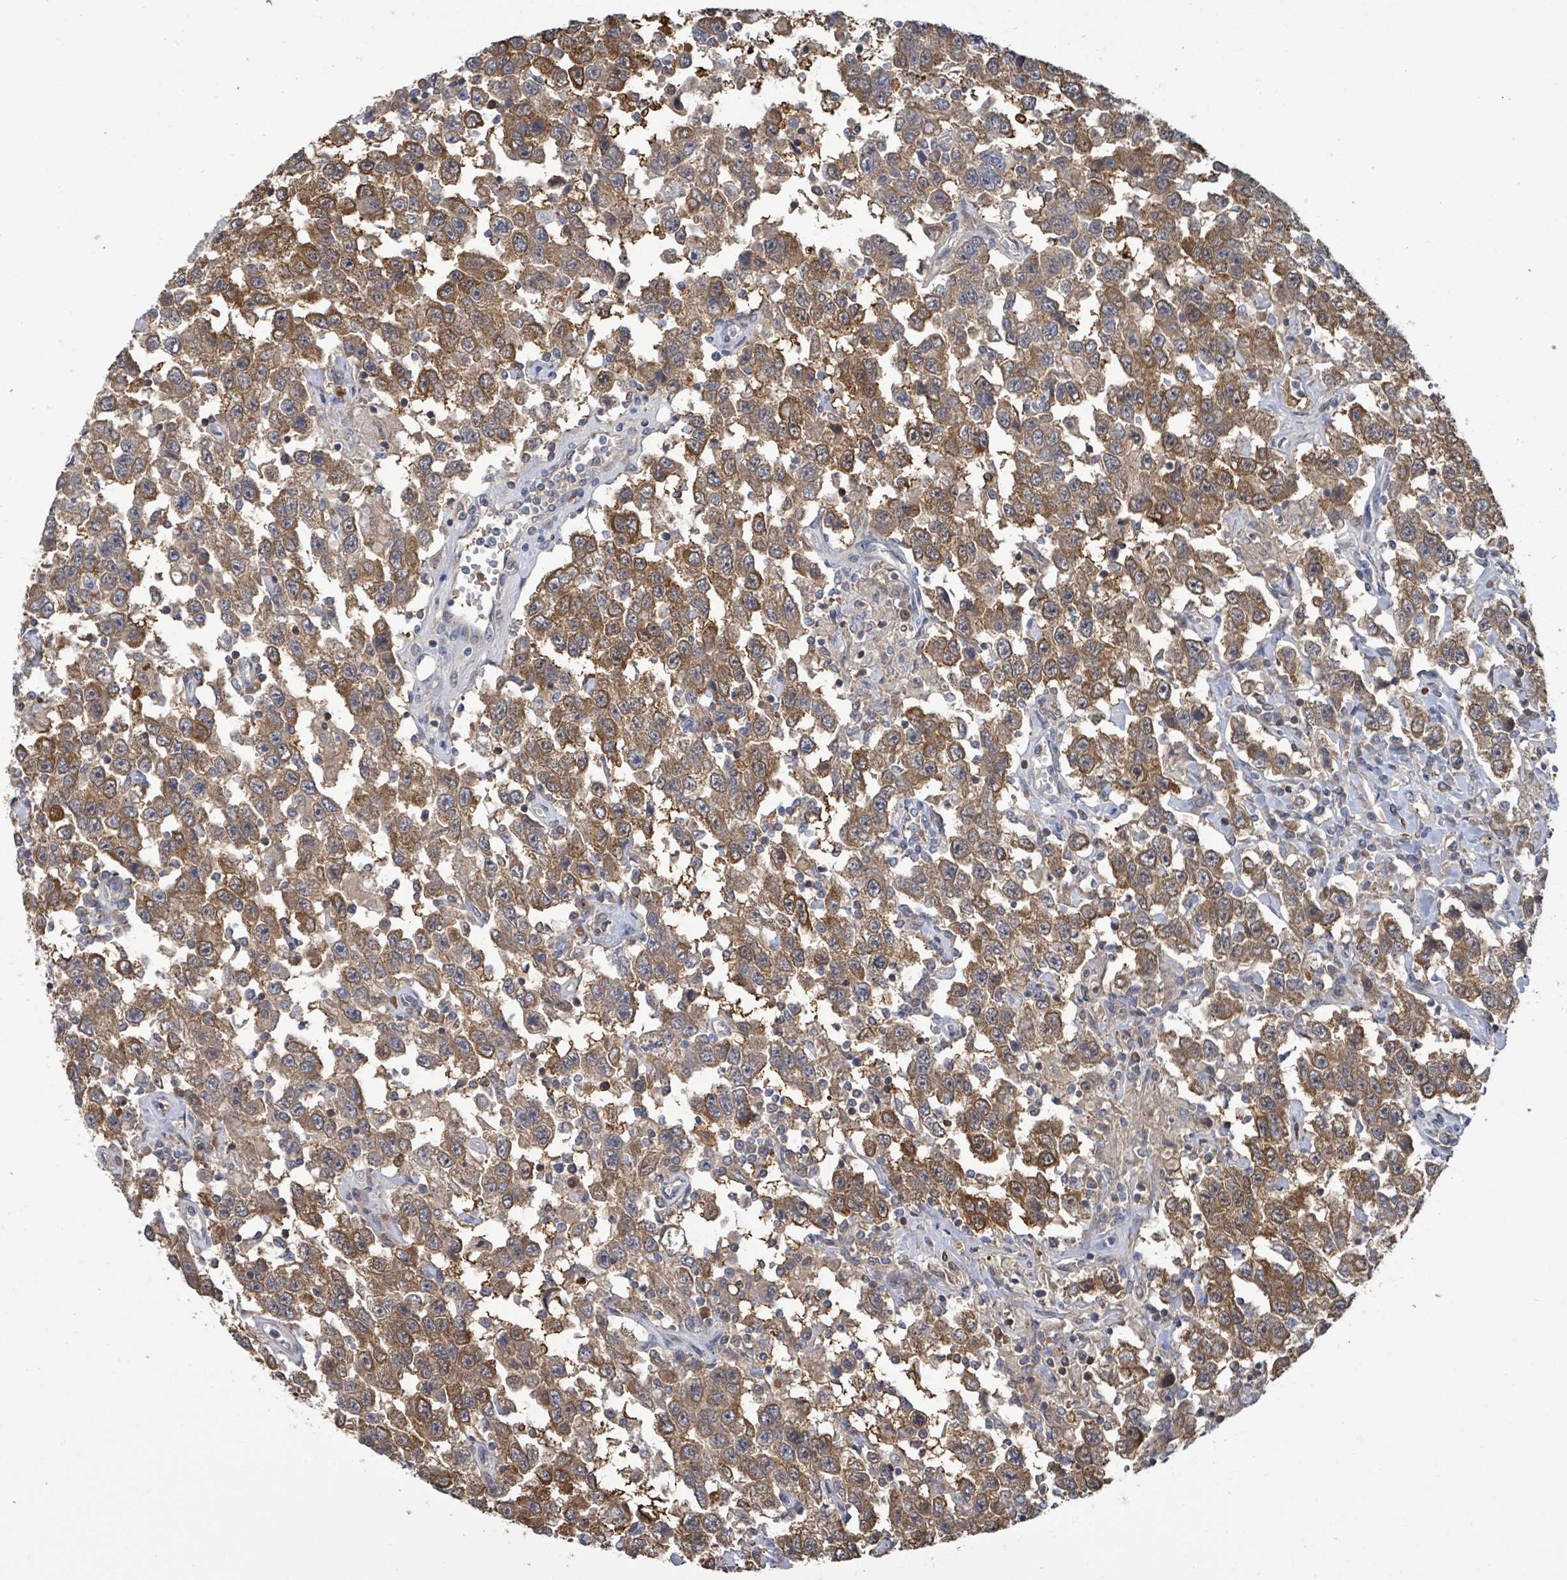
{"staining": {"intensity": "moderate", "quantity": ">75%", "location": "cytoplasmic/membranous"}, "tissue": "testis cancer", "cell_type": "Tumor cells", "image_type": "cancer", "snomed": [{"axis": "morphology", "description": "Seminoma, NOS"}, {"axis": "topography", "description": "Testis"}], "caption": "Testis seminoma stained with immunohistochemistry reveals moderate cytoplasmic/membranous staining in about >75% of tumor cells.", "gene": "PGAM1", "patient": {"sex": "male", "age": 41}}